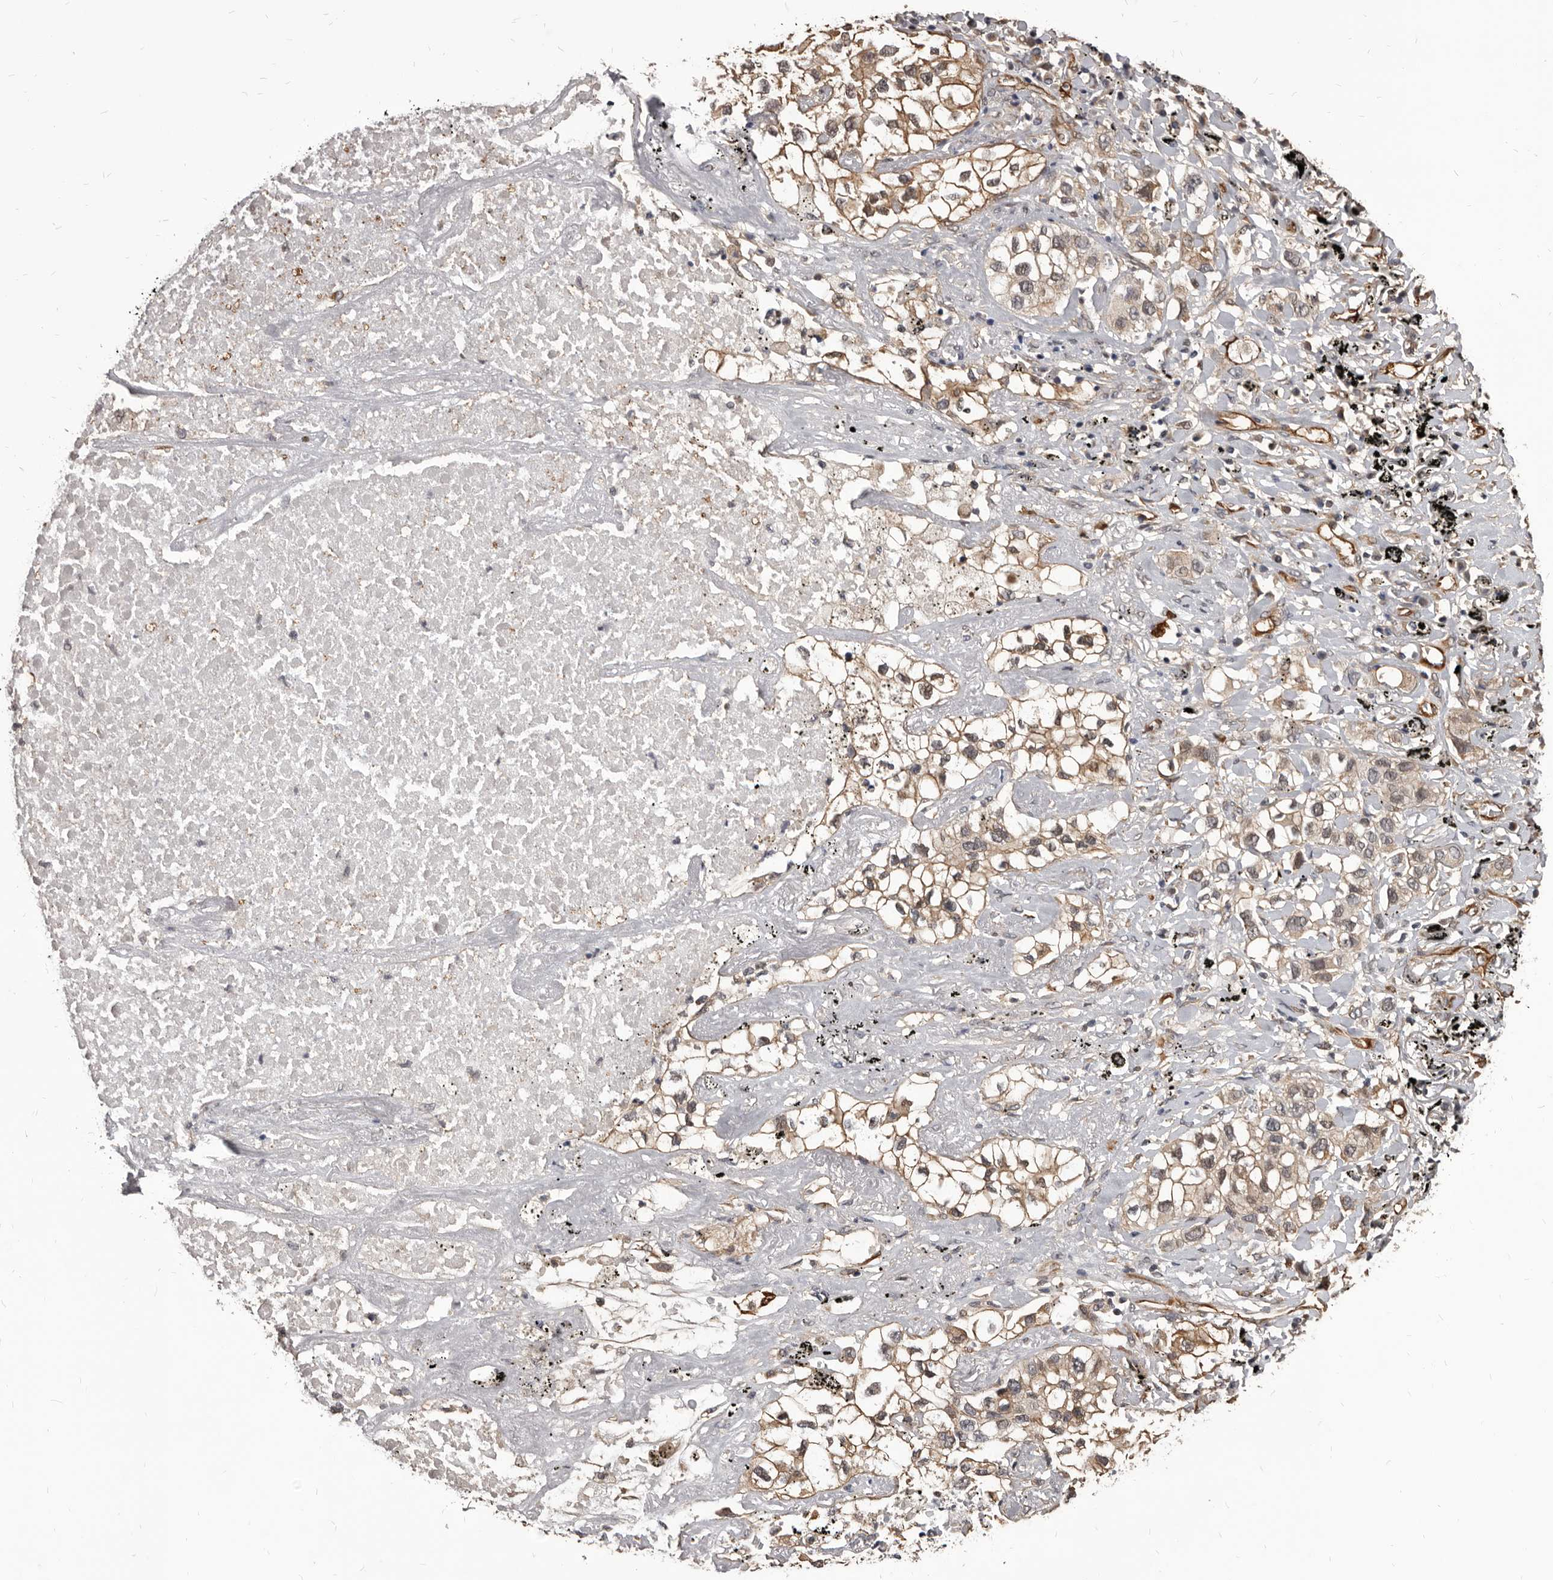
{"staining": {"intensity": "weak", "quantity": ">75%", "location": "cytoplasmic/membranous"}, "tissue": "lung cancer", "cell_type": "Tumor cells", "image_type": "cancer", "snomed": [{"axis": "morphology", "description": "Adenocarcinoma, NOS"}, {"axis": "topography", "description": "Lung"}], "caption": "Tumor cells reveal low levels of weak cytoplasmic/membranous positivity in approximately >75% of cells in human lung adenocarcinoma.", "gene": "ADAMTS20", "patient": {"sex": "male", "age": 63}}